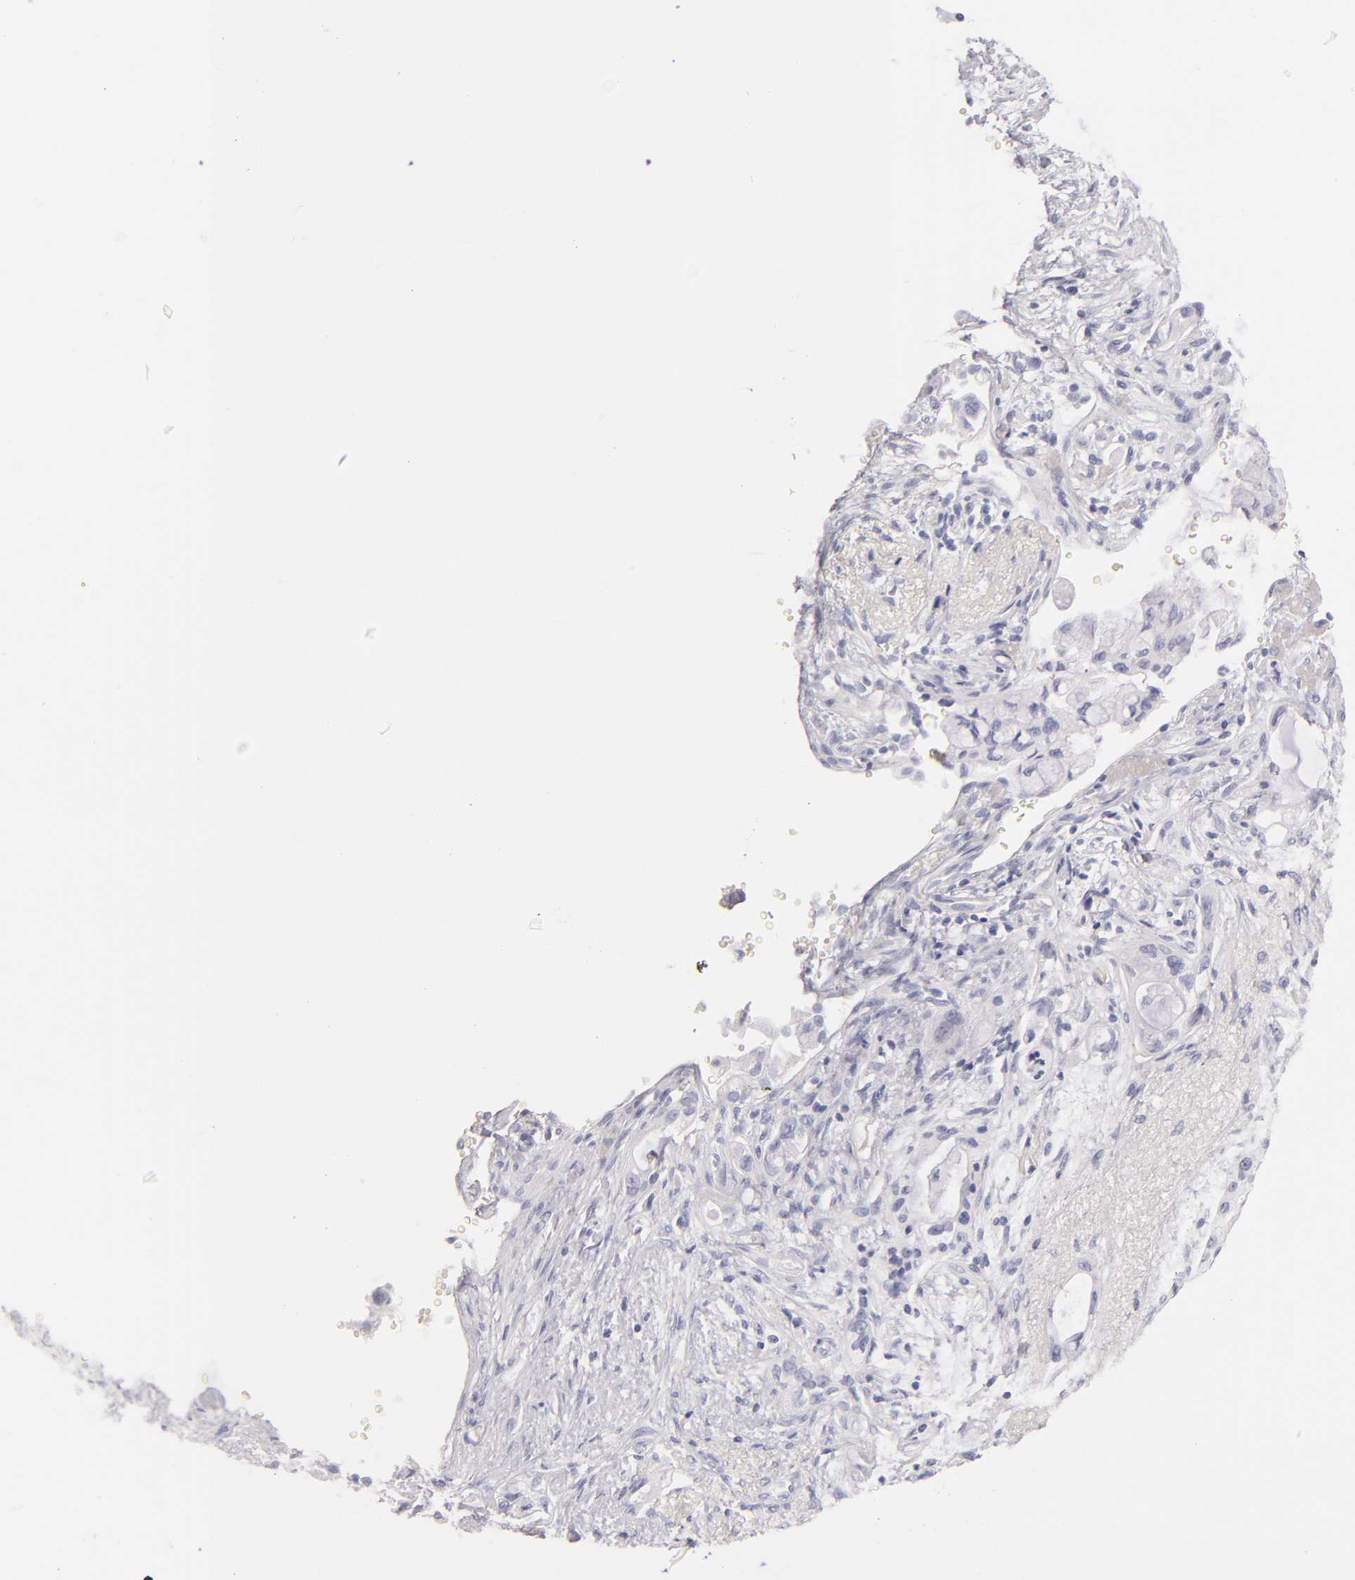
{"staining": {"intensity": "negative", "quantity": "none", "location": "none"}, "tissue": "pancreatic cancer", "cell_type": "Tumor cells", "image_type": "cancer", "snomed": [{"axis": "morphology", "description": "Adenocarcinoma, NOS"}, {"axis": "topography", "description": "Pancreas"}], "caption": "IHC image of human pancreatic cancer (adenocarcinoma) stained for a protein (brown), which reveals no expression in tumor cells. (DAB immunohistochemistry, high magnification).", "gene": "FABP1", "patient": {"sex": "female", "age": 70}}